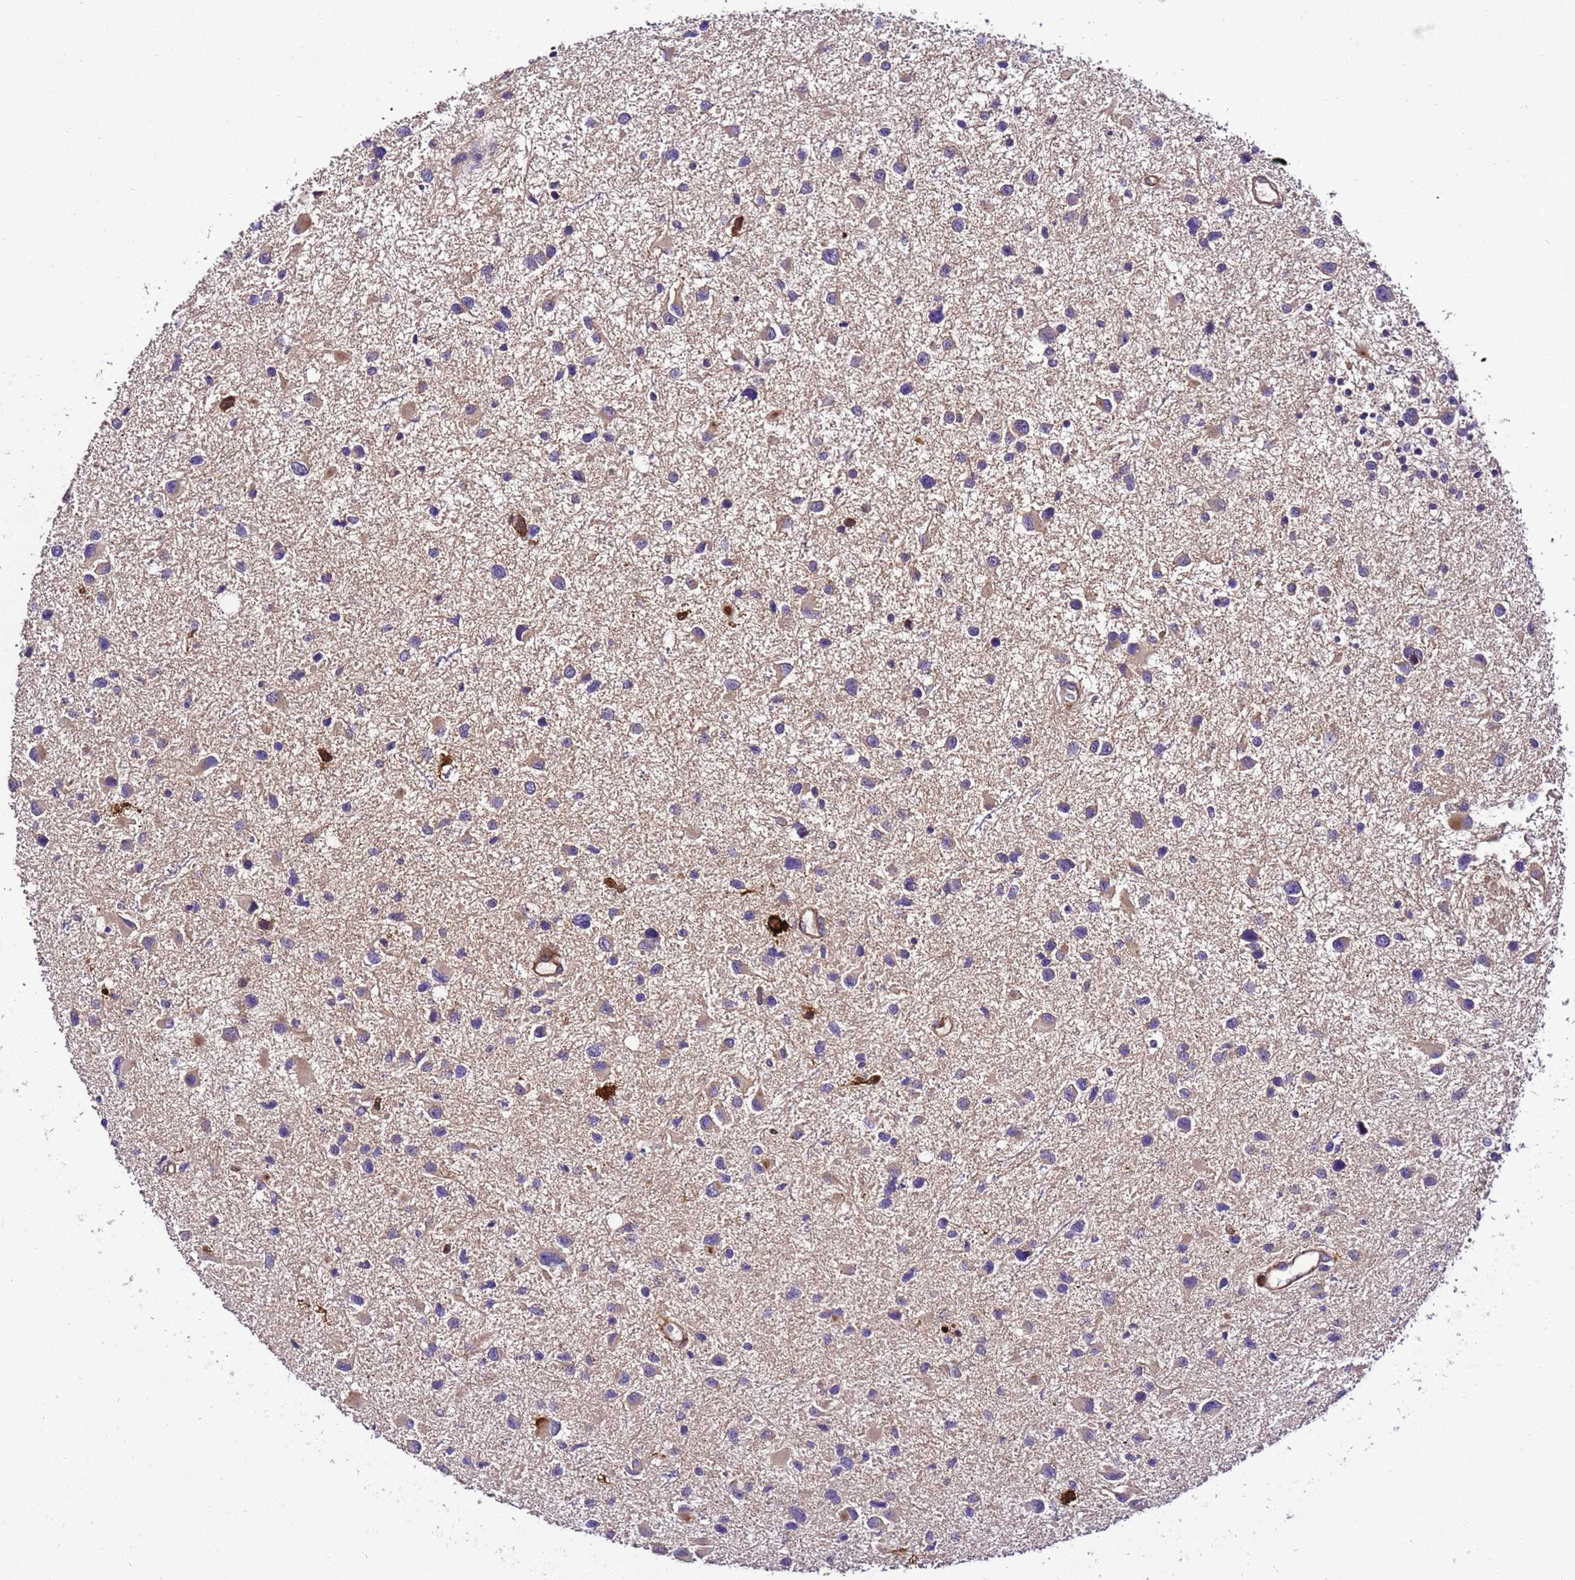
{"staining": {"intensity": "weak", "quantity": "25%-75%", "location": "cytoplasmic/membranous"}, "tissue": "glioma", "cell_type": "Tumor cells", "image_type": "cancer", "snomed": [{"axis": "morphology", "description": "Glioma, malignant, Low grade"}, {"axis": "topography", "description": "Brain"}], "caption": "Brown immunohistochemical staining in malignant glioma (low-grade) displays weak cytoplasmic/membranous expression in approximately 25%-75% of tumor cells.", "gene": "ZNF417", "patient": {"sex": "female", "age": 32}}